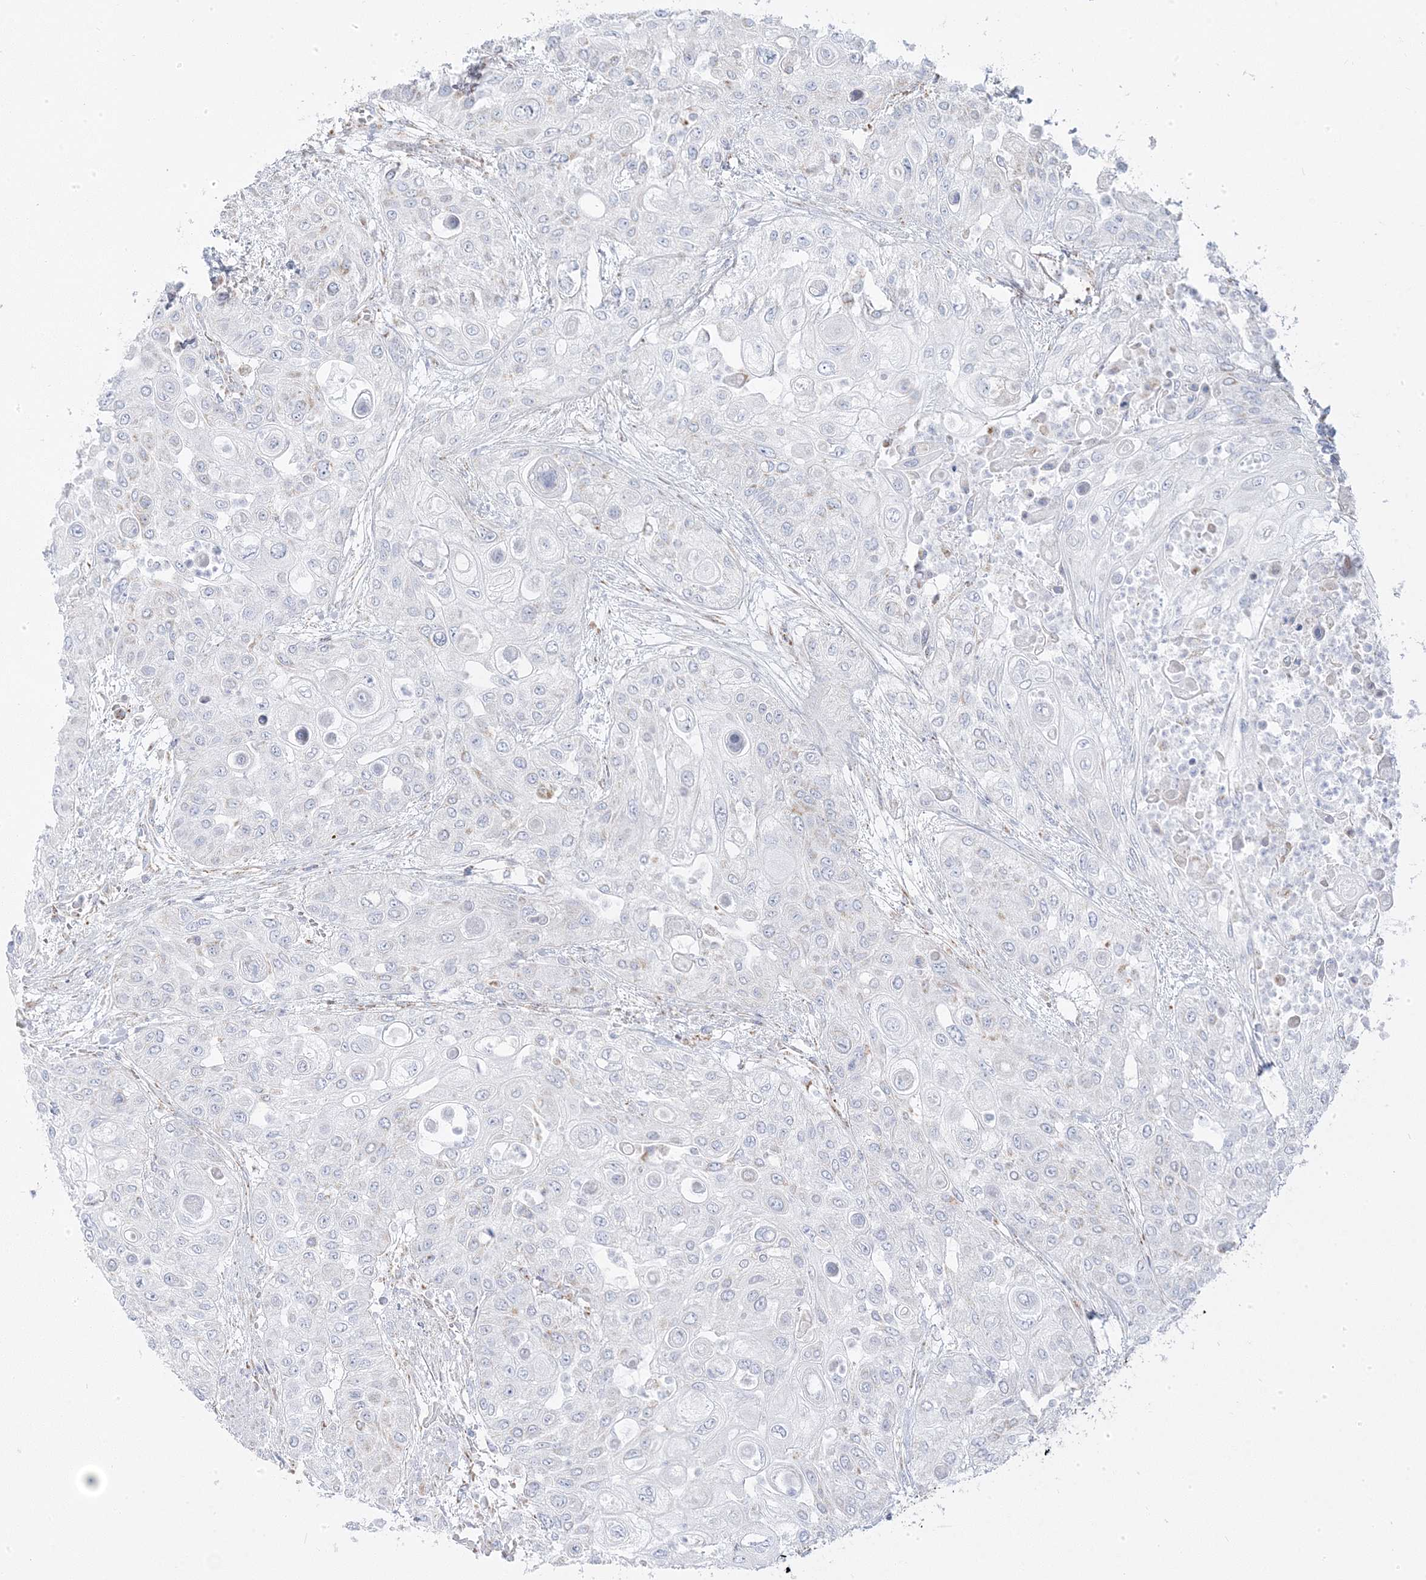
{"staining": {"intensity": "moderate", "quantity": "25%-75%", "location": "cytoplasmic/membranous"}, "tissue": "urothelial cancer", "cell_type": "Tumor cells", "image_type": "cancer", "snomed": [{"axis": "morphology", "description": "Urothelial carcinoma, High grade"}, {"axis": "topography", "description": "Urinary bladder"}], "caption": "This is an image of IHC staining of urothelial cancer, which shows moderate staining in the cytoplasmic/membranous of tumor cells.", "gene": "PCCB", "patient": {"sex": "female", "age": 79}}